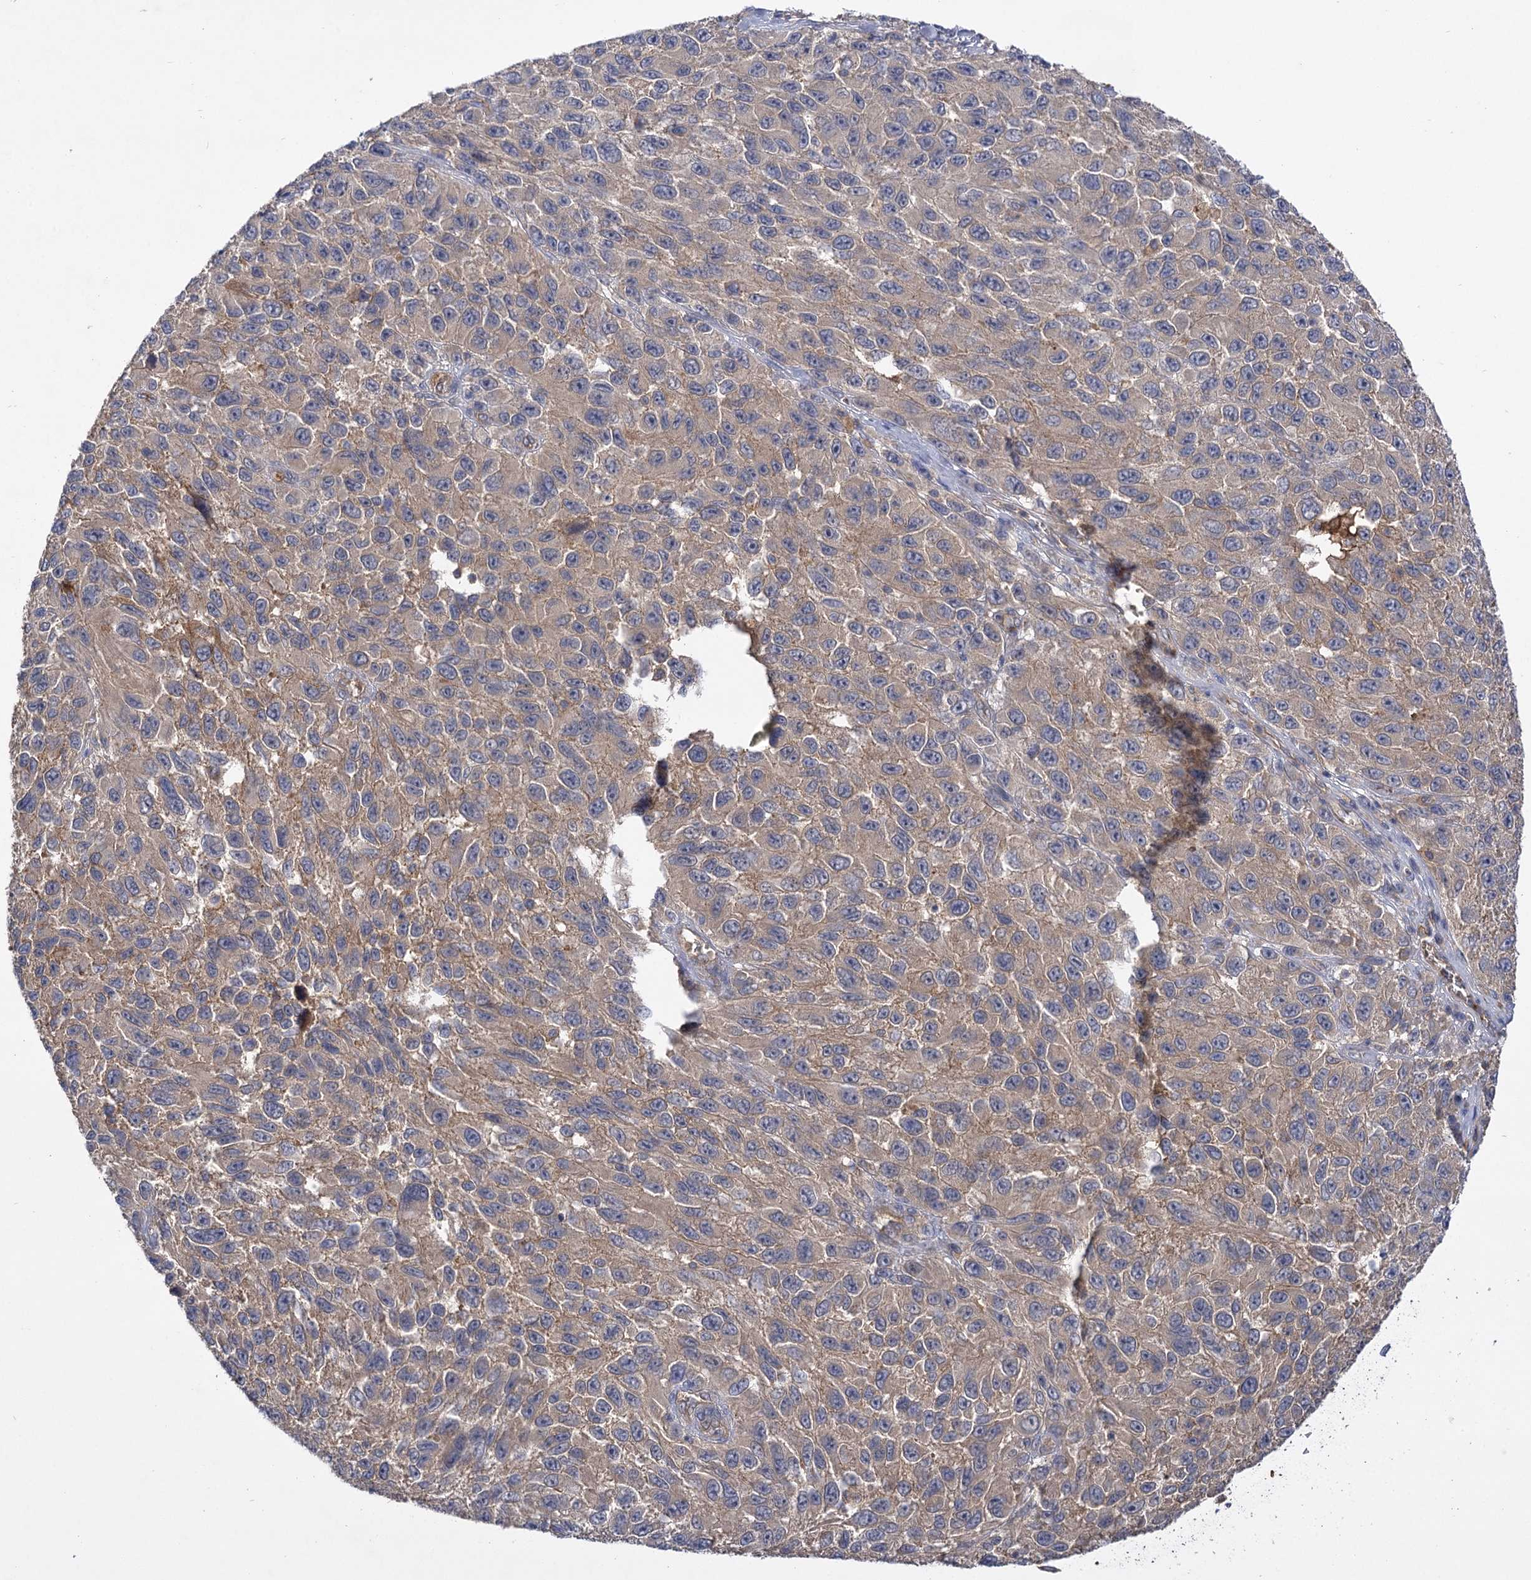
{"staining": {"intensity": "weak", "quantity": "25%-75%", "location": "cytoplasmic/membranous"}, "tissue": "melanoma", "cell_type": "Tumor cells", "image_type": "cancer", "snomed": [{"axis": "morphology", "description": "Normal tissue, NOS"}, {"axis": "morphology", "description": "Malignant melanoma, NOS"}, {"axis": "topography", "description": "Skin"}], "caption": "Melanoma stained with IHC exhibits weak cytoplasmic/membranous staining in approximately 25%-75% of tumor cells.", "gene": "USP50", "patient": {"sex": "female", "age": 96}}